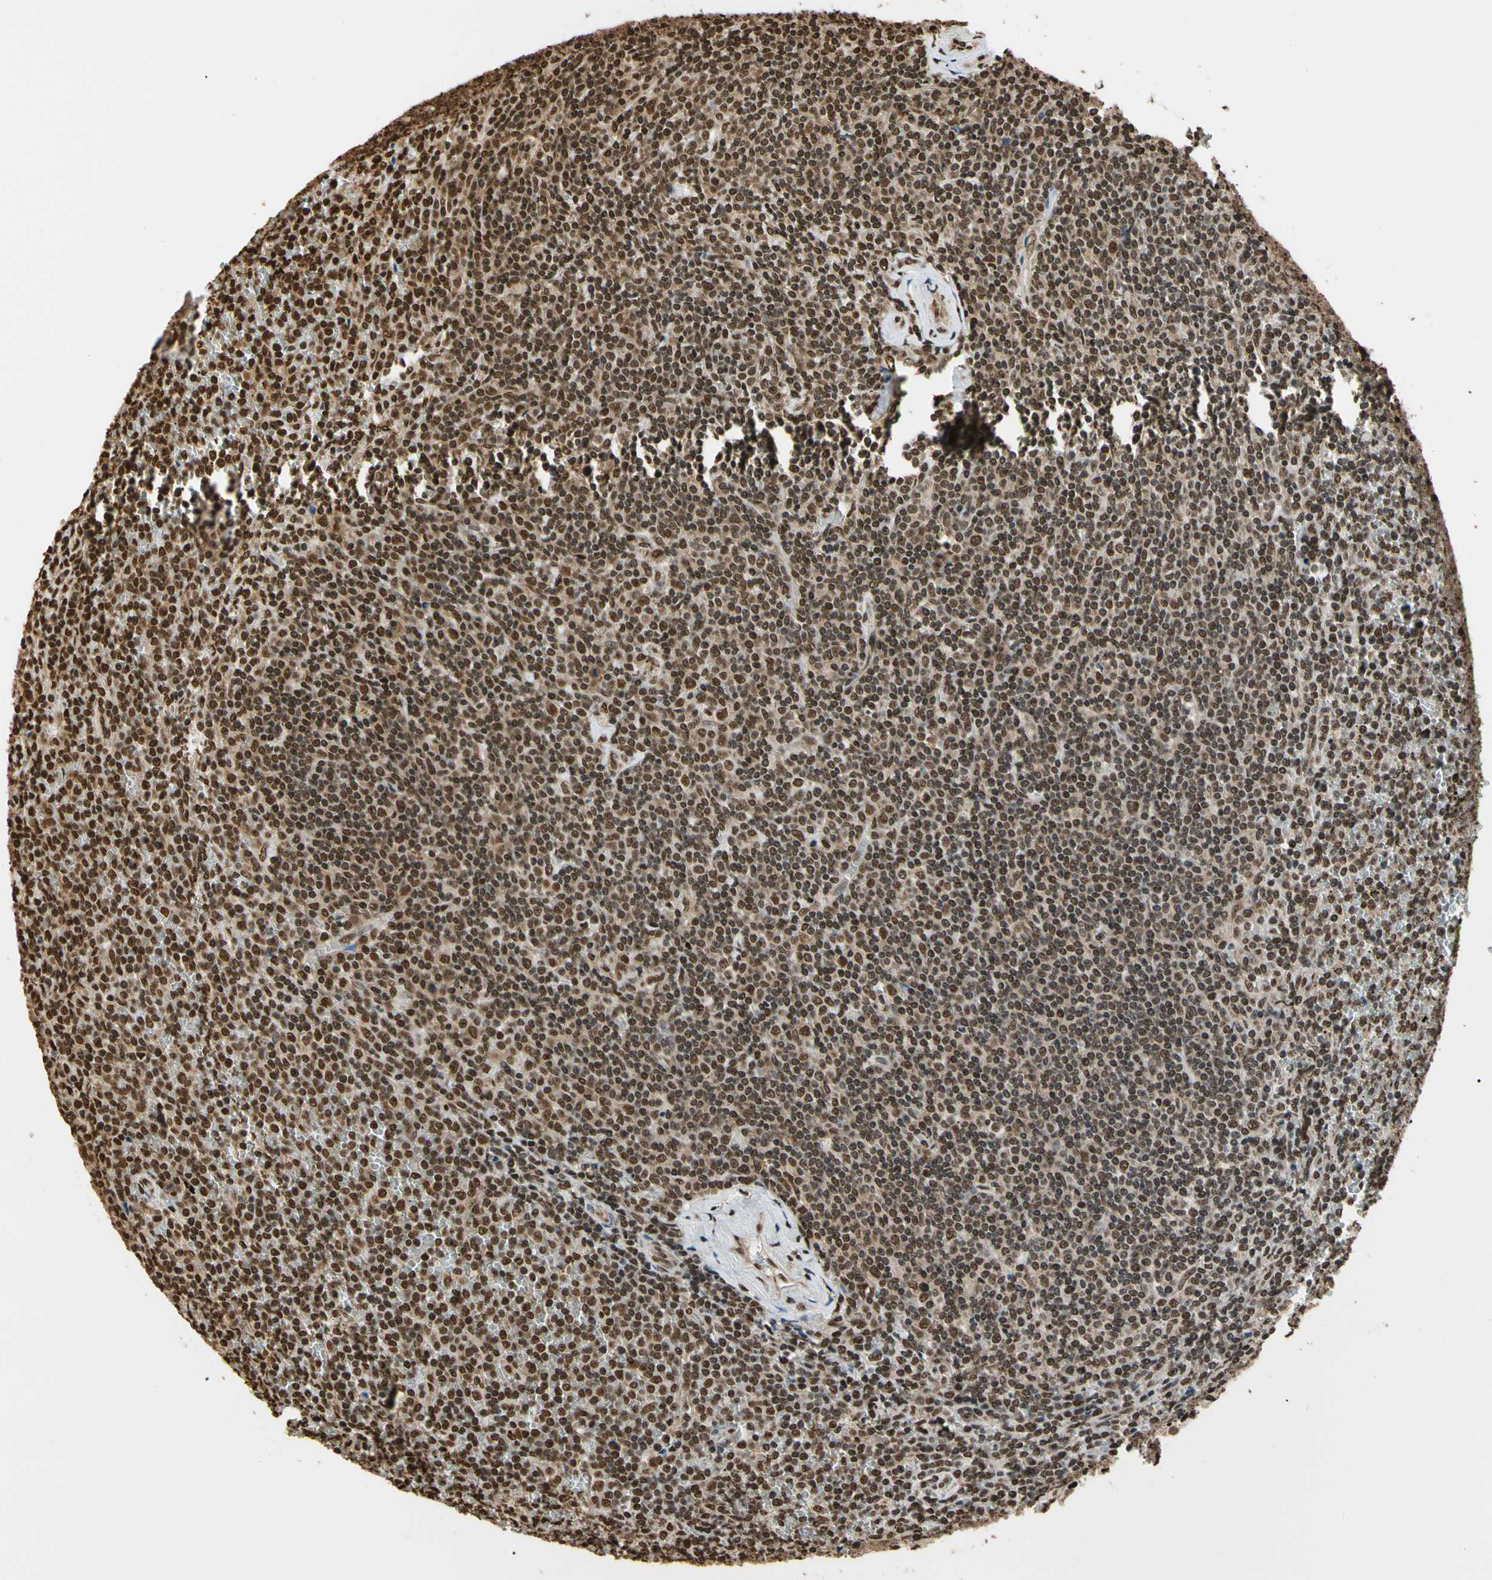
{"staining": {"intensity": "strong", "quantity": ">75%", "location": "nuclear"}, "tissue": "lymphoma", "cell_type": "Tumor cells", "image_type": "cancer", "snomed": [{"axis": "morphology", "description": "Malignant lymphoma, non-Hodgkin's type, Low grade"}, {"axis": "topography", "description": "Lymph node"}], "caption": "The immunohistochemical stain labels strong nuclear positivity in tumor cells of lymphoma tissue. The protein of interest is shown in brown color, while the nuclei are stained blue.", "gene": "HNRNPK", "patient": {"sex": "male", "age": 70}}